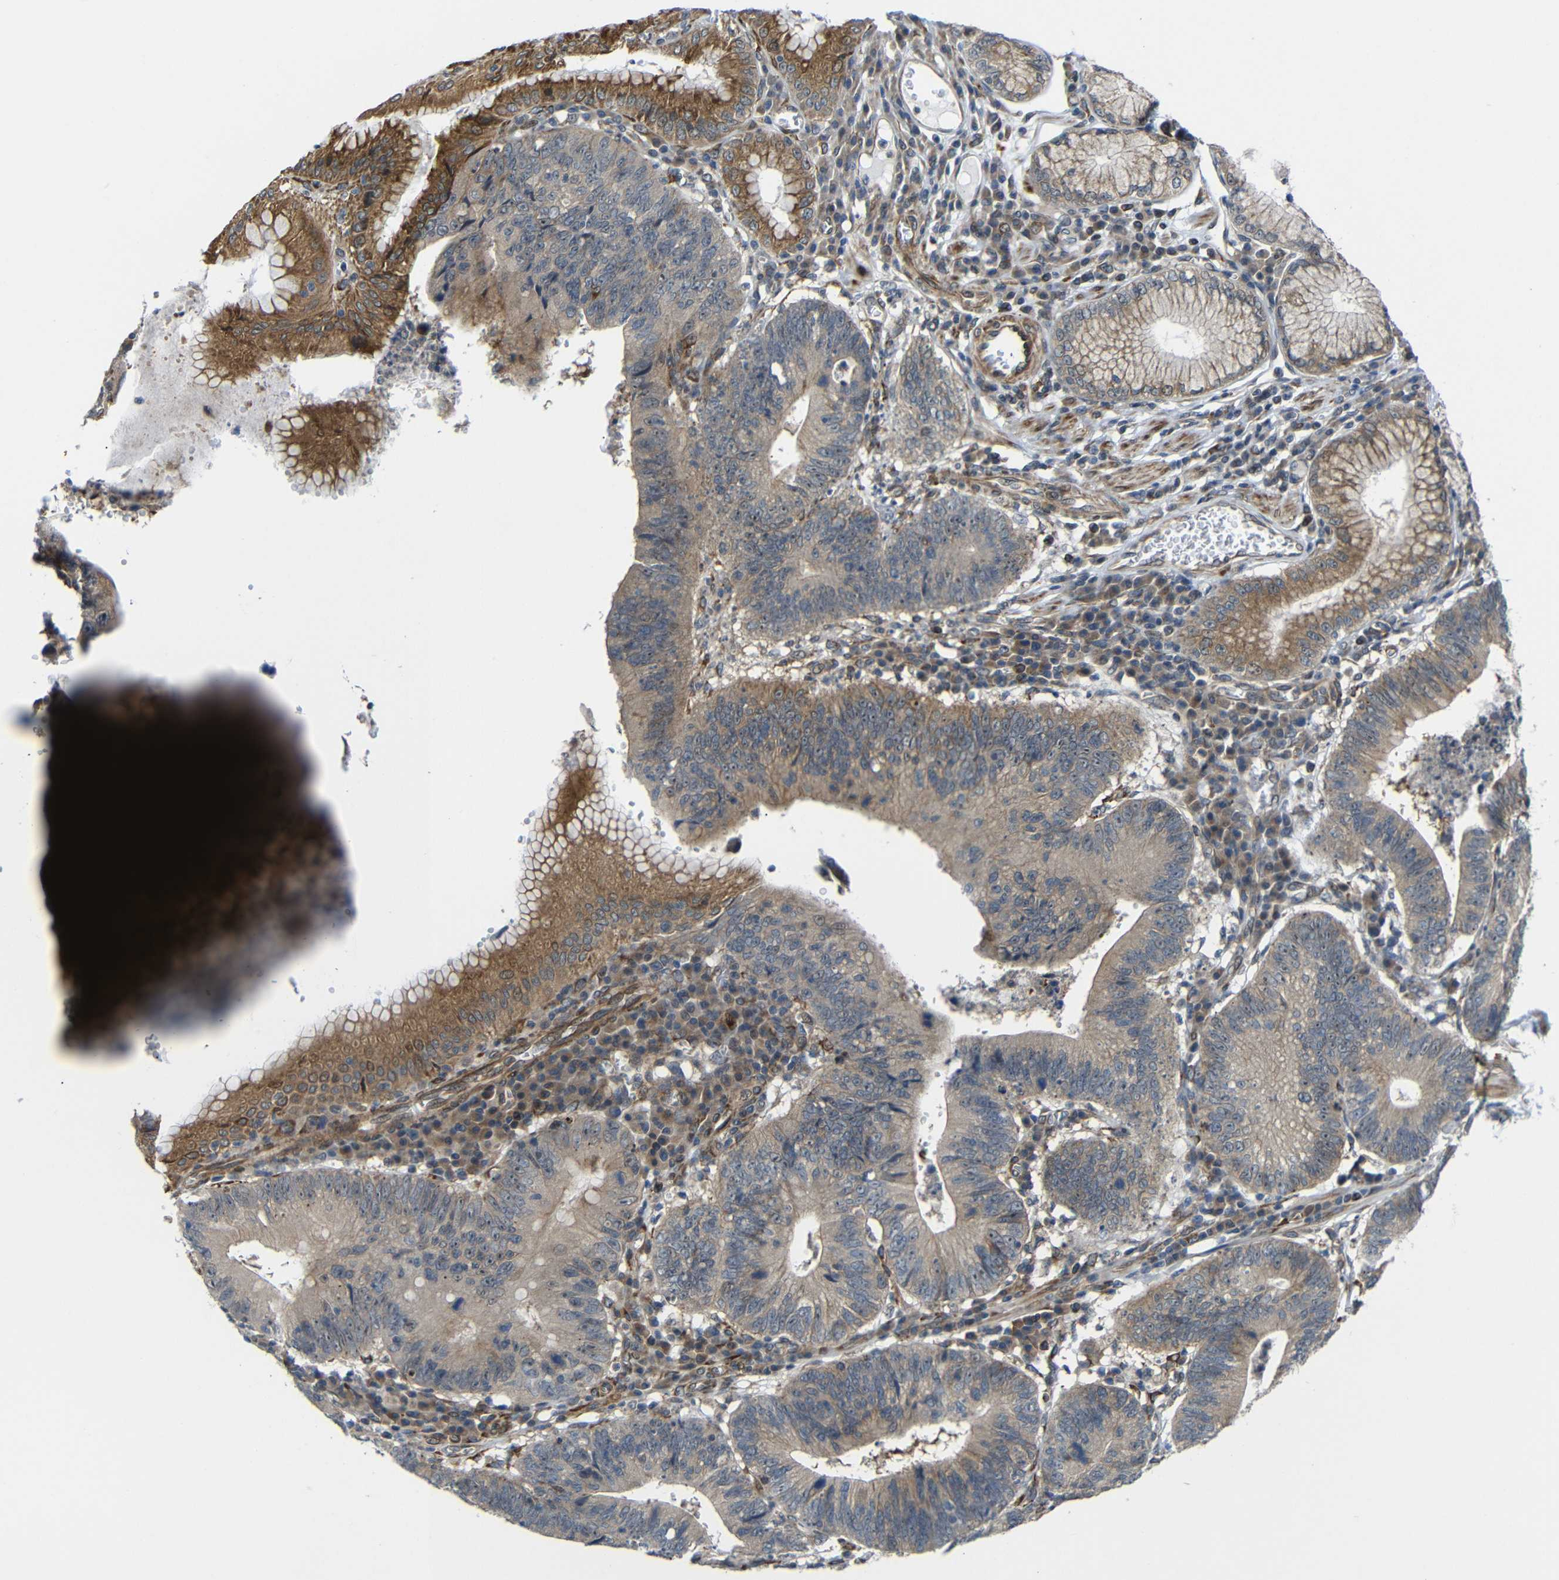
{"staining": {"intensity": "weak", "quantity": ">75%", "location": "cytoplasmic/membranous"}, "tissue": "stomach cancer", "cell_type": "Tumor cells", "image_type": "cancer", "snomed": [{"axis": "morphology", "description": "Adenocarcinoma, NOS"}, {"axis": "topography", "description": "Stomach"}], "caption": "A micrograph showing weak cytoplasmic/membranous positivity in approximately >75% of tumor cells in stomach adenocarcinoma, as visualized by brown immunohistochemical staining.", "gene": "P3H2", "patient": {"sex": "male", "age": 59}}